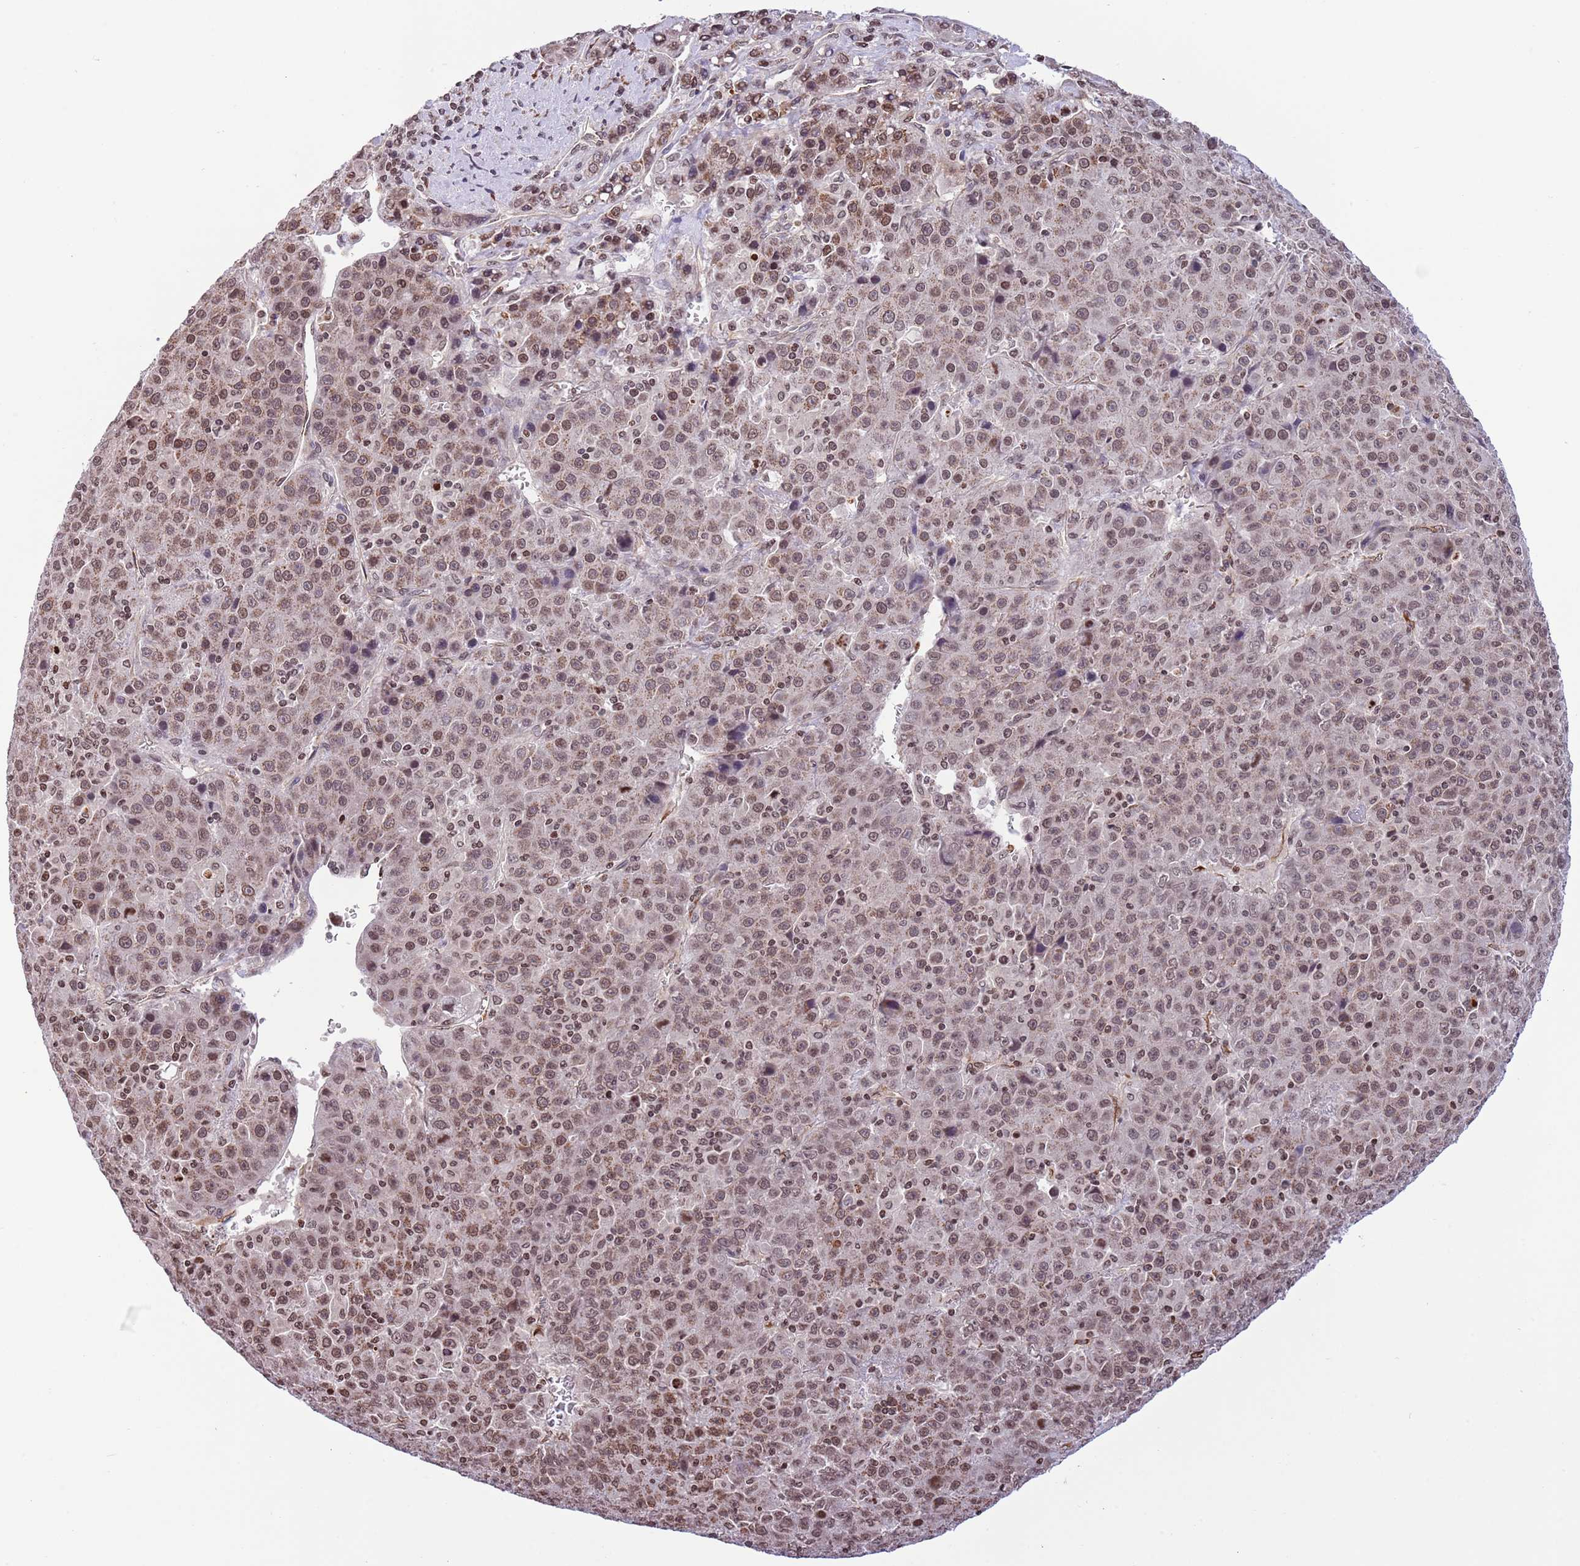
{"staining": {"intensity": "moderate", "quantity": ">75%", "location": "nuclear"}, "tissue": "liver cancer", "cell_type": "Tumor cells", "image_type": "cancer", "snomed": [{"axis": "morphology", "description": "Carcinoma, Hepatocellular, NOS"}, {"axis": "topography", "description": "Liver"}], "caption": "Immunohistochemistry photomicrograph of hepatocellular carcinoma (liver) stained for a protein (brown), which shows medium levels of moderate nuclear positivity in about >75% of tumor cells.", "gene": "NRIP1", "patient": {"sex": "female", "age": 53}}